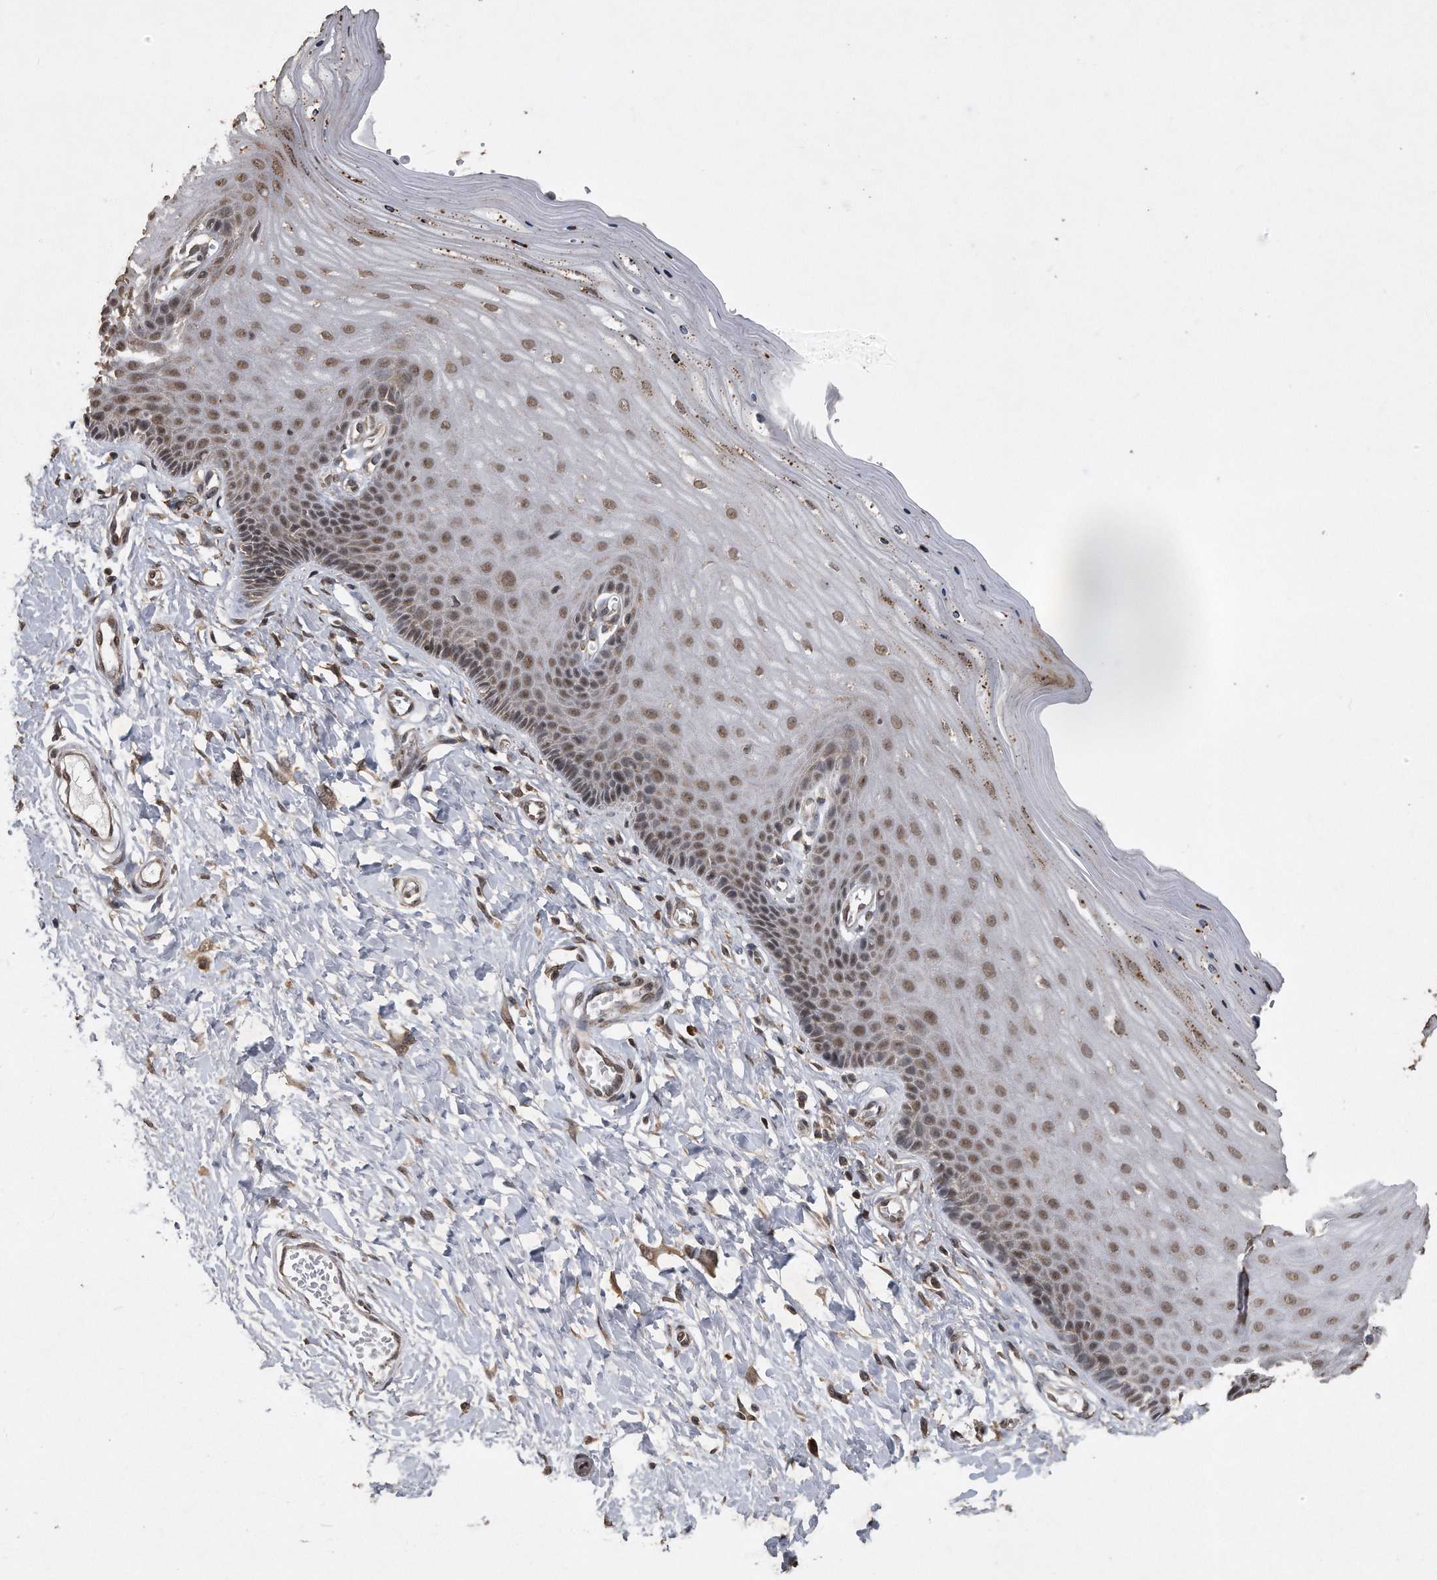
{"staining": {"intensity": "weak", "quantity": "25%-75%", "location": "nuclear"}, "tissue": "cervix", "cell_type": "Glandular cells", "image_type": "normal", "snomed": [{"axis": "morphology", "description": "Normal tissue, NOS"}, {"axis": "topography", "description": "Cervix"}], "caption": "Protein positivity by IHC shows weak nuclear positivity in approximately 25%-75% of glandular cells in unremarkable cervix.", "gene": "CRYZL1", "patient": {"sex": "female", "age": 55}}